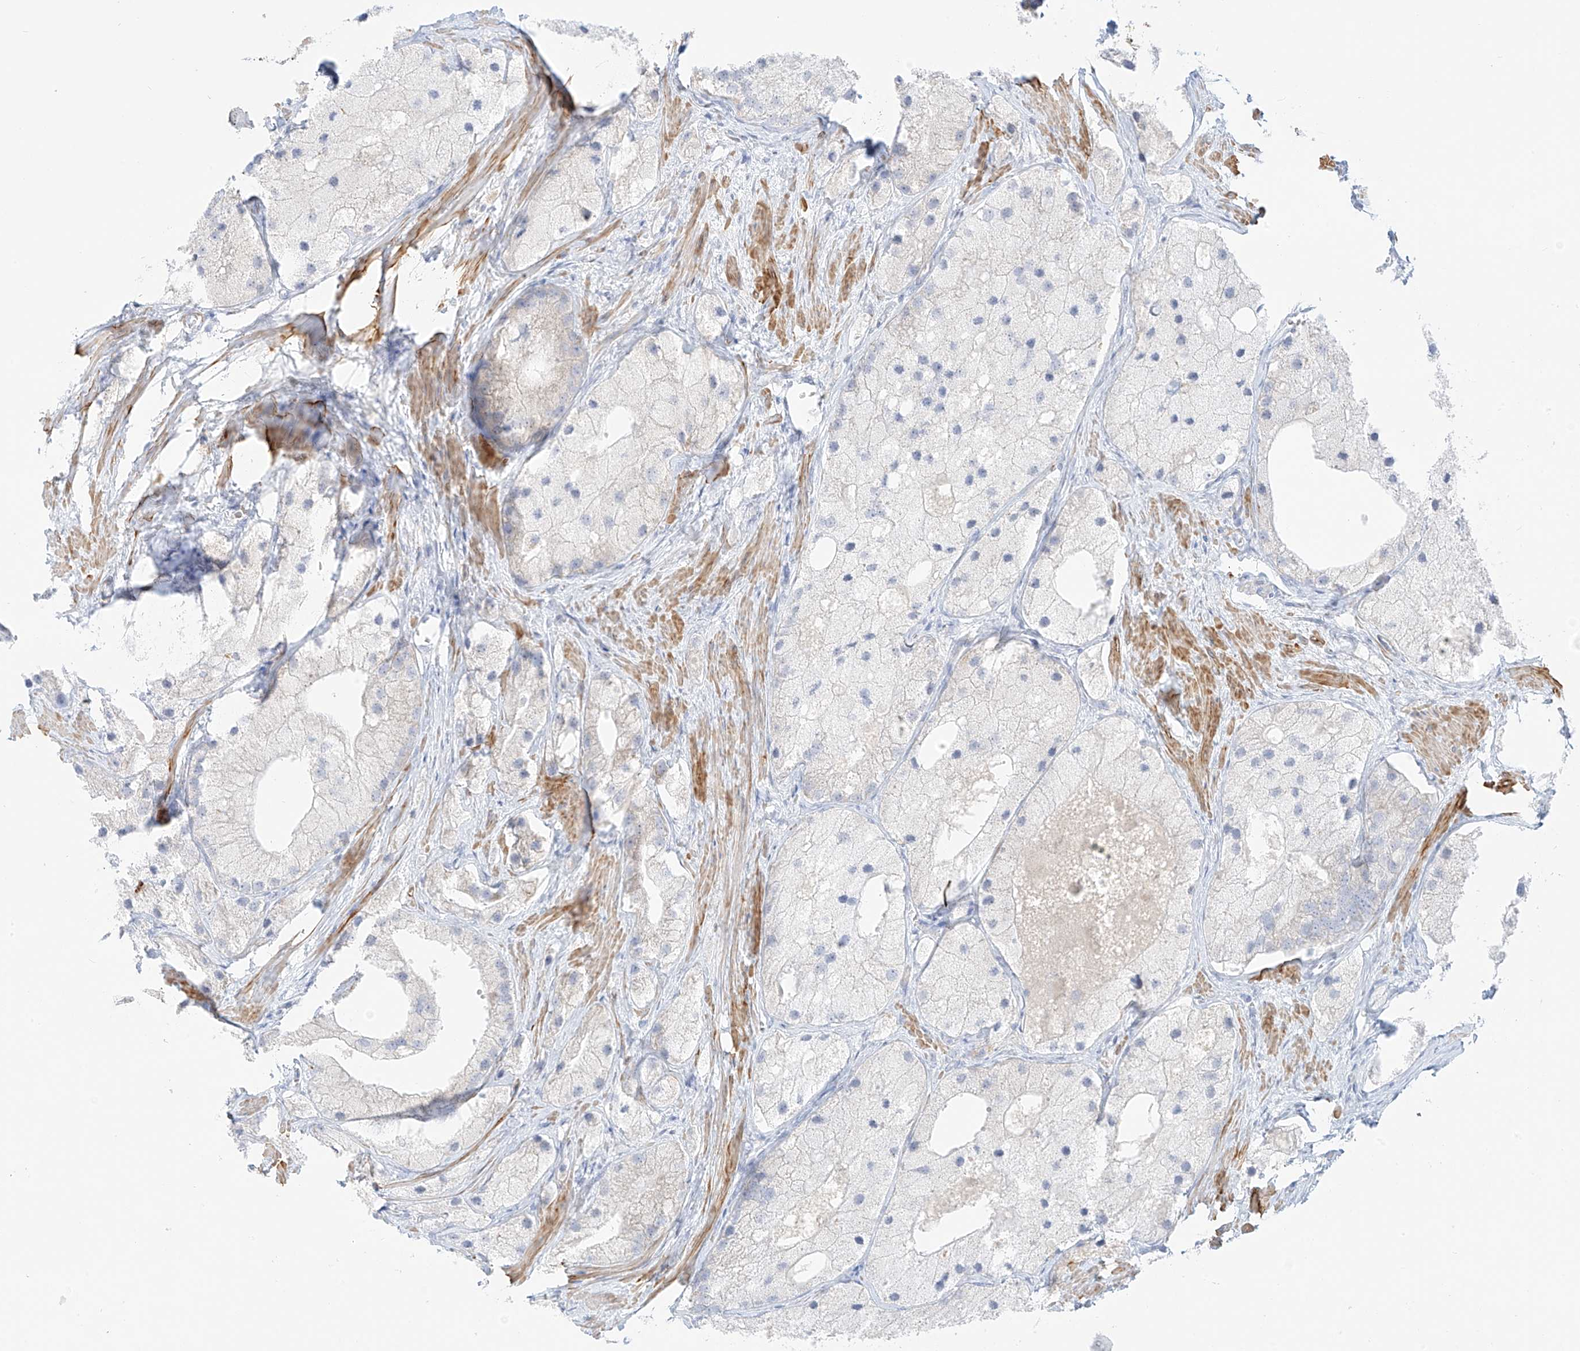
{"staining": {"intensity": "negative", "quantity": "none", "location": "none"}, "tissue": "prostate cancer", "cell_type": "Tumor cells", "image_type": "cancer", "snomed": [{"axis": "morphology", "description": "Adenocarcinoma, Low grade"}, {"axis": "topography", "description": "Prostate"}], "caption": "This micrograph is of low-grade adenocarcinoma (prostate) stained with immunohistochemistry to label a protein in brown with the nuclei are counter-stained blue. There is no expression in tumor cells.", "gene": "ST3GAL5", "patient": {"sex": "male", "age": 69}}